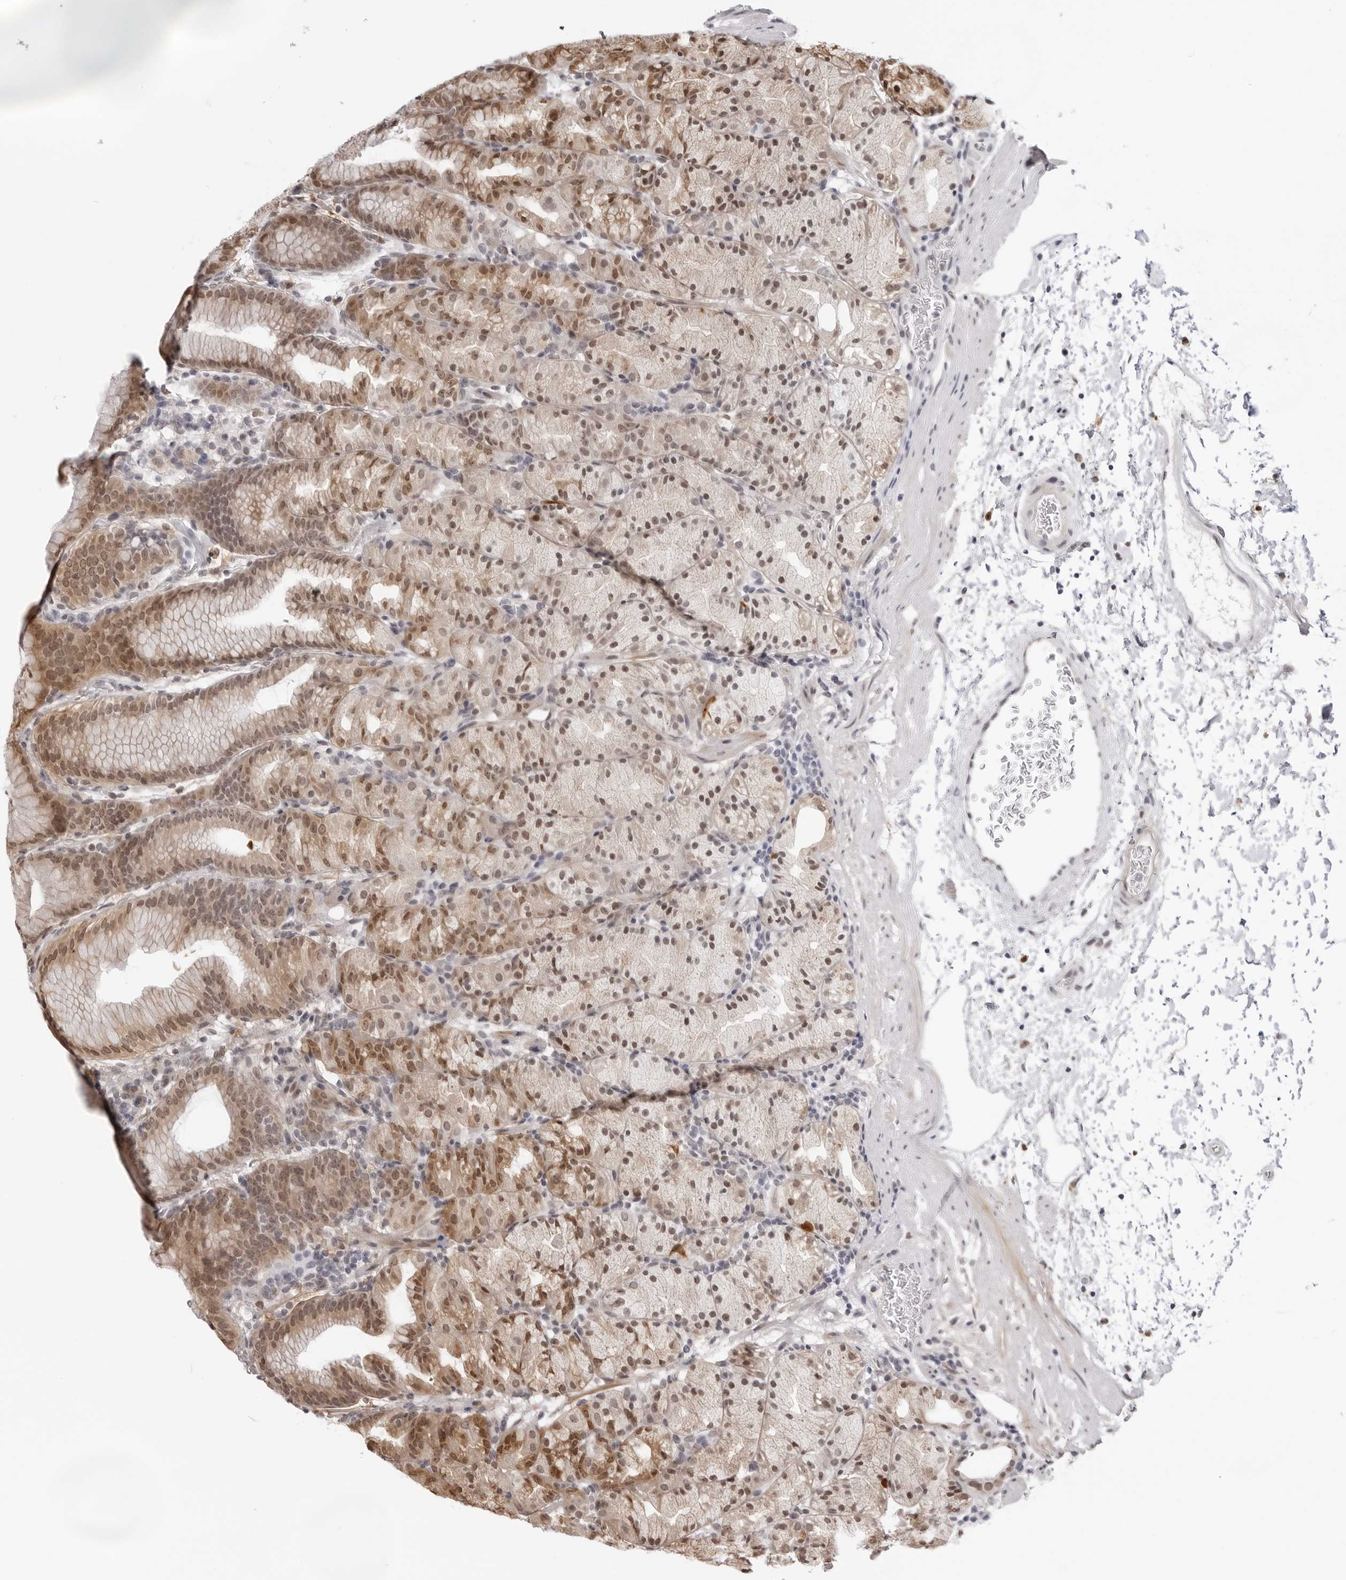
{"staining": {"intensity": "moderate", "quantity": "25%-75%", "location": "cytoplasmic/membranous,nuclear"}, "tissue": "stomach", "cell_type": "Glandular cells", "image_type": "normal", "snomed": [{"axis": "morphology", "description": "Normal tissue, NOS"}, {"axis": "topography", "description": "Stomach, upper"}], "caption": "Immunohistochemical staining of benign human stomach exhibits moderate cytoplasmic/membranous,nuclear protein expression in about 25%-75% of glandular cells. (Stains: DAB (3,3'-diaminobenzidine) in brown, nuclei in blue, Microscopy: brightfield microscopy at high magnification).", "gene": "SRGAP2", "patient": {"sex": "male", "age": 48}}